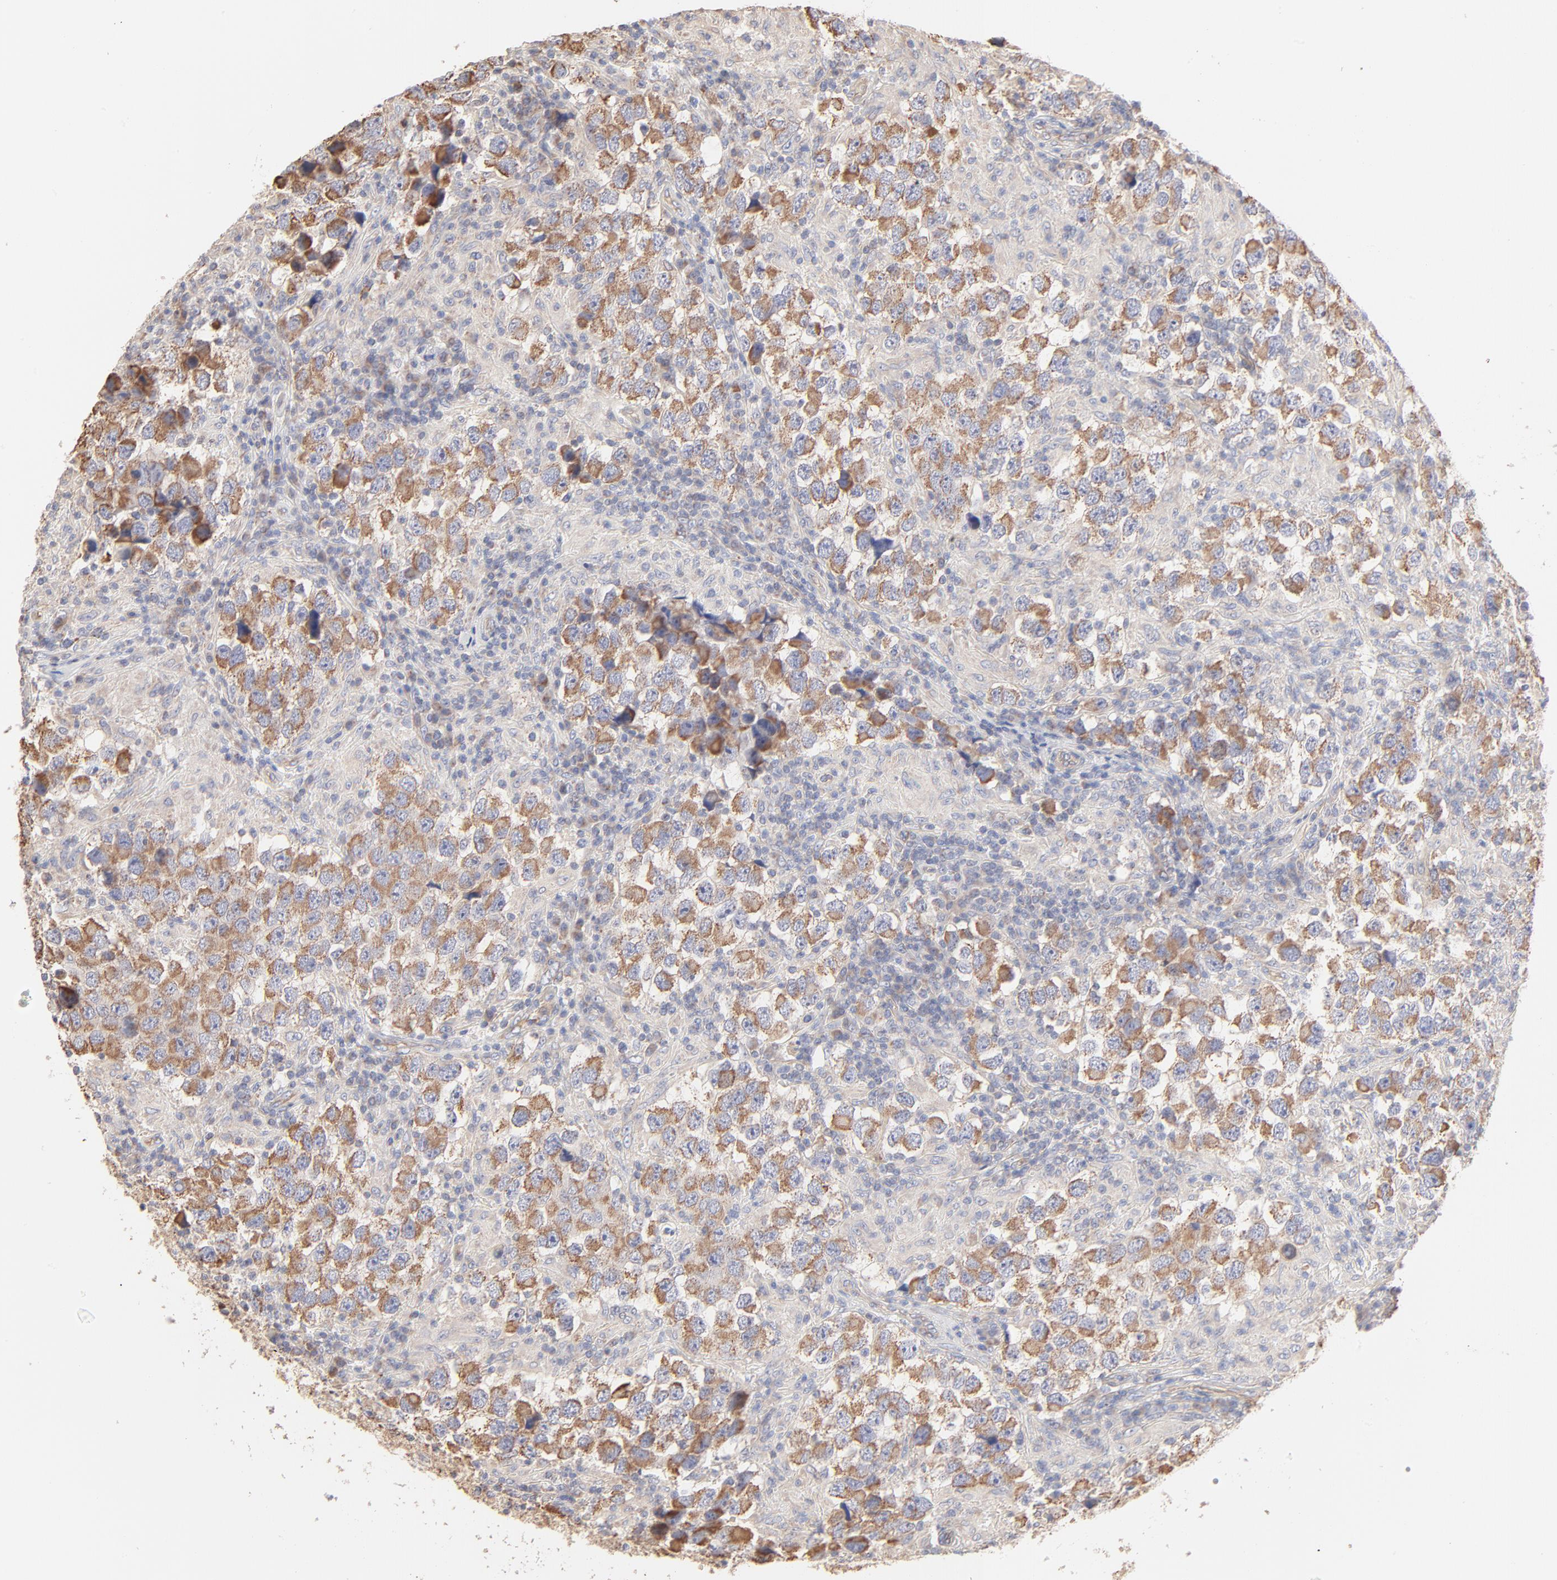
{"staining": {"intensity": "moderate", "quantity": ">75%", "location": "cytoplasmic/membranous"}, "tissue": "testis cancer", "cell_type": "Tumor cells", "image_type": "cancer", "snomed": [{"axis": "morphology", "description": "Carcinoma, Embryonal, NOS"}, {"axis": "topography", "description": "Testis"}], "caption": "Immunohistochemical staining of human testis cancer (embryonal carcinoma) exhibits moderate cytoplasmic/membranous protein staining in about >75% of tumor cells.", "gene": "SPTB", "patient": {"sex": "male", "age": 21}}